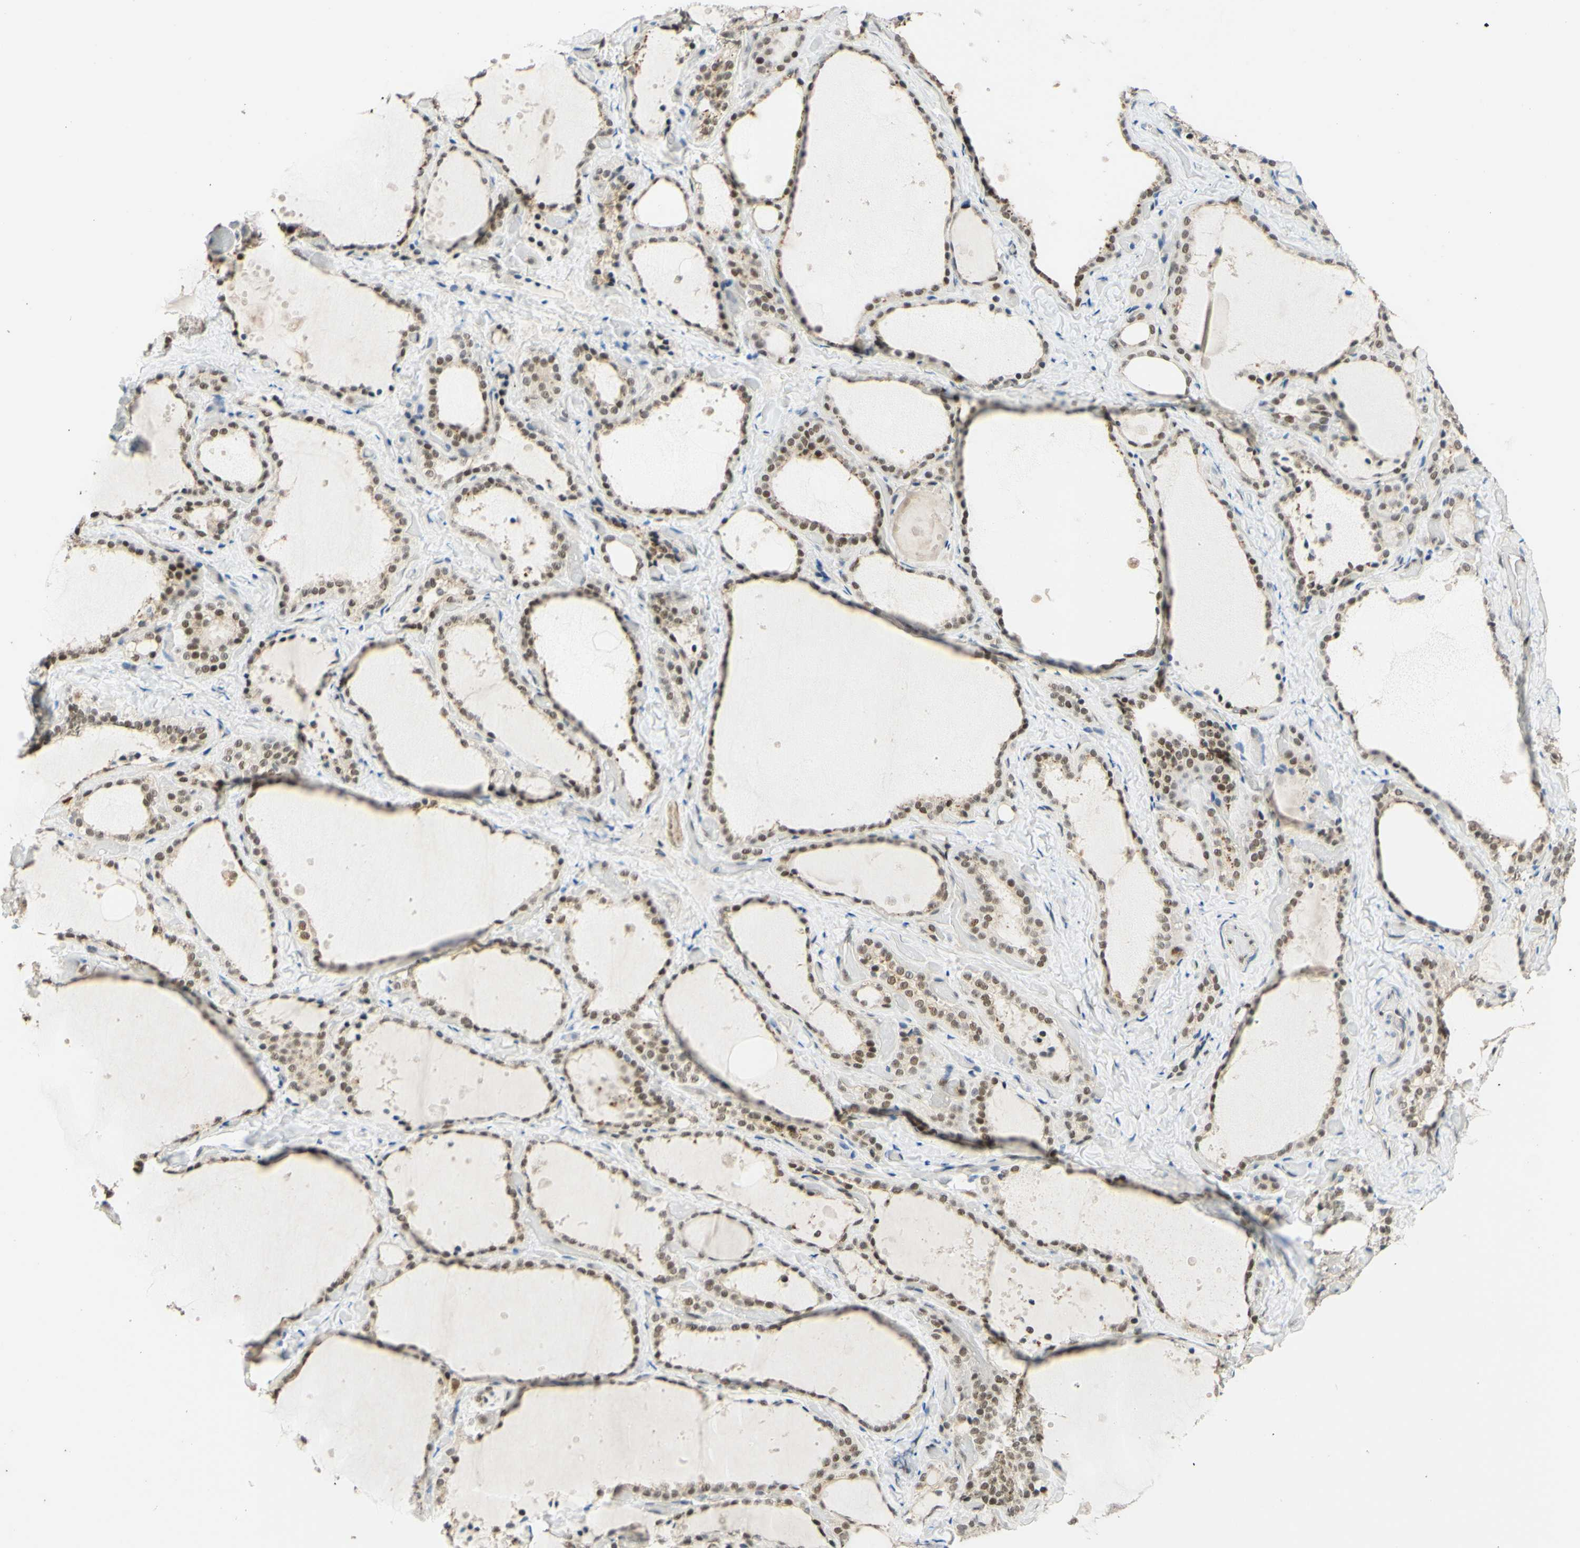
{"staining": {"intensity": "moderate", "quantity": ">75%", "location": "nuclear"}, "tissue": "thyroid gland", "cell_type": "Glandular cells", "image_type": "normal", "snomed": [{"axis": "morphology", "description": "Normal tissue, NOS"}, {"axis": "topography", "description": "Thyroid gland"}], "caption": "Unremarkable thyroid gland shows moderate nuclear positivity in approximately >75% of glandular cells, visualized by immunohistochemistry.", "gene": "POLB", "patient": {"sex": "female", "age": 44}}